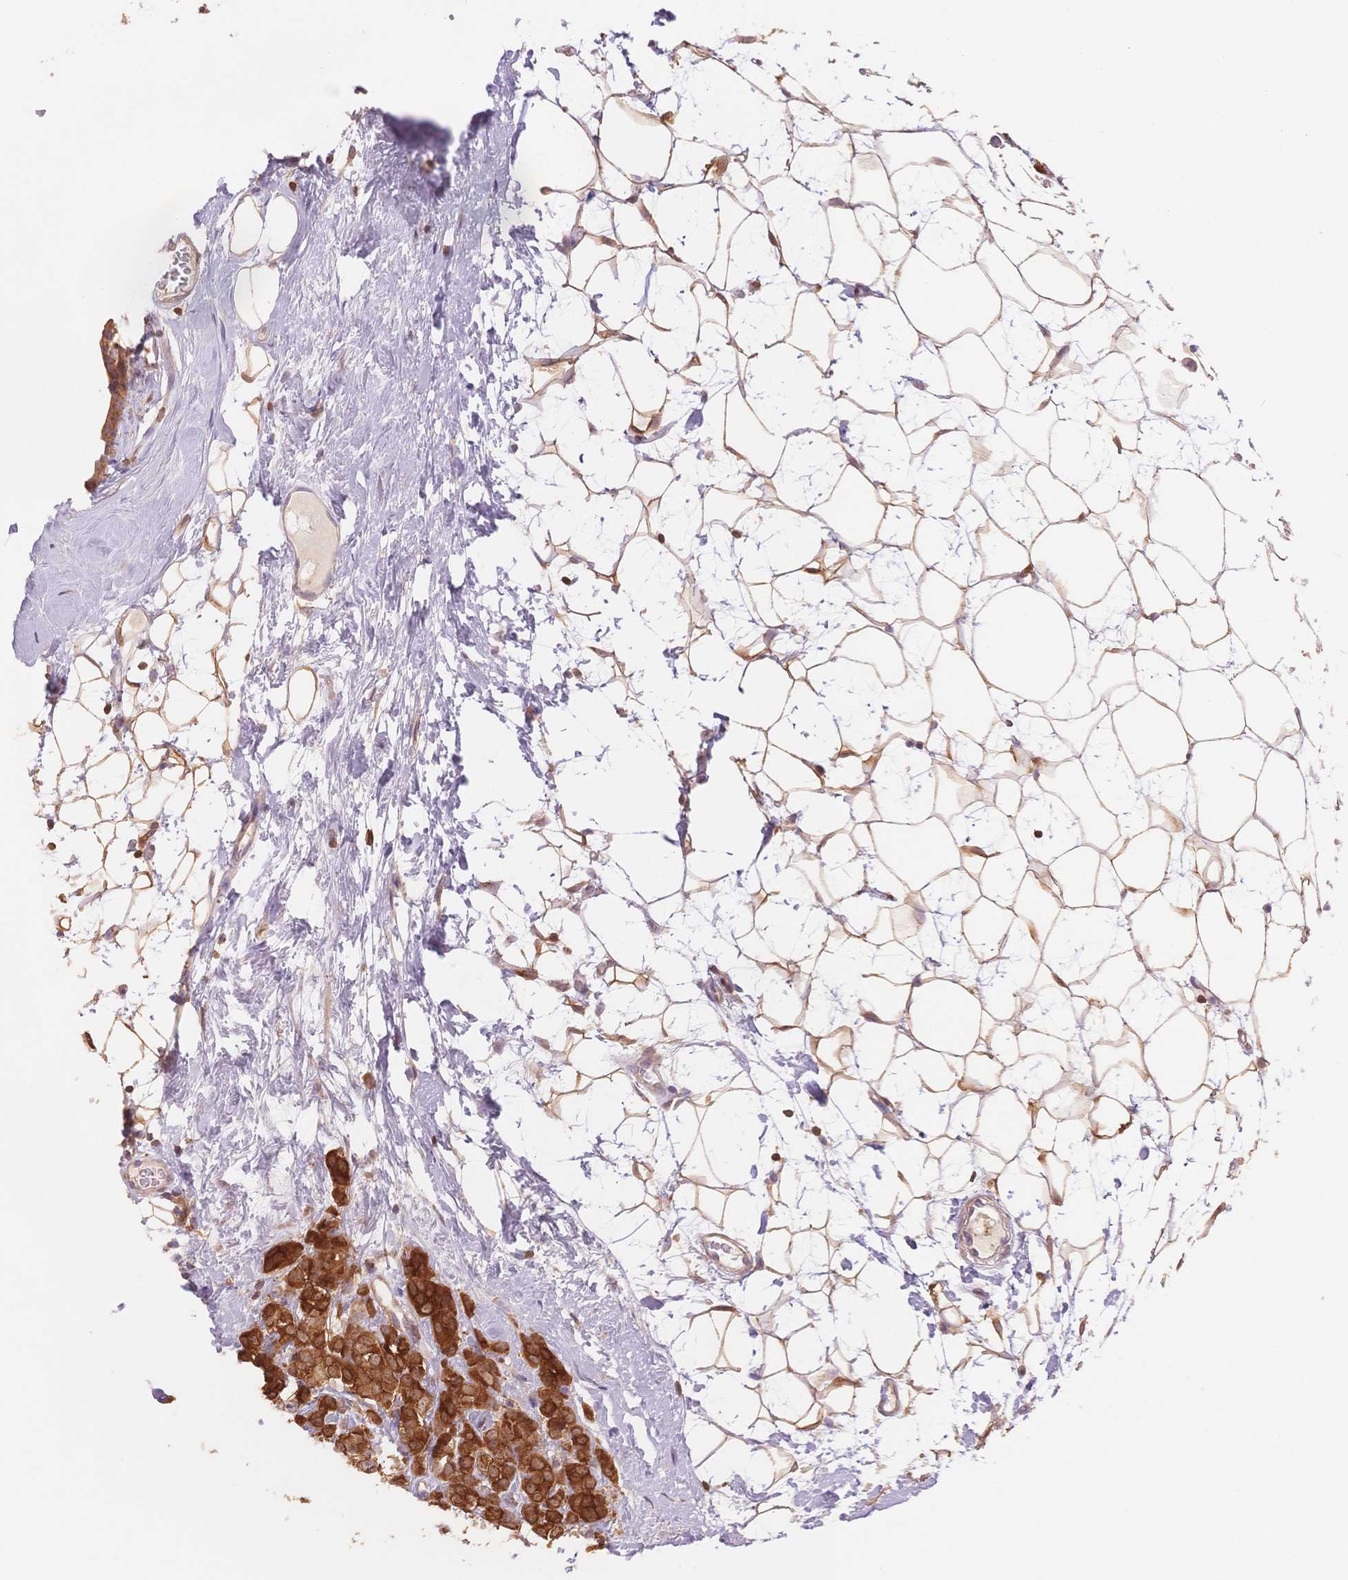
{"staining": {"intensity": "strong", "quantity": ">75%", "location": "cytoplasmic/membranous"}, "tissue": "breast cancer", "cell_type": "Tumor cells", "image_type": "cancer", "snomed": [{"axis": "morphology", "description": "Lobular carcinoma"}, {"axis": "topography", "description": "Breast"}], "caption": "Lobular carcinoma (breast) stained with a protein marker shows strong staining in tumor cells.", "gene": "STK39", "patient": {"sex": "female", "age": 49}}